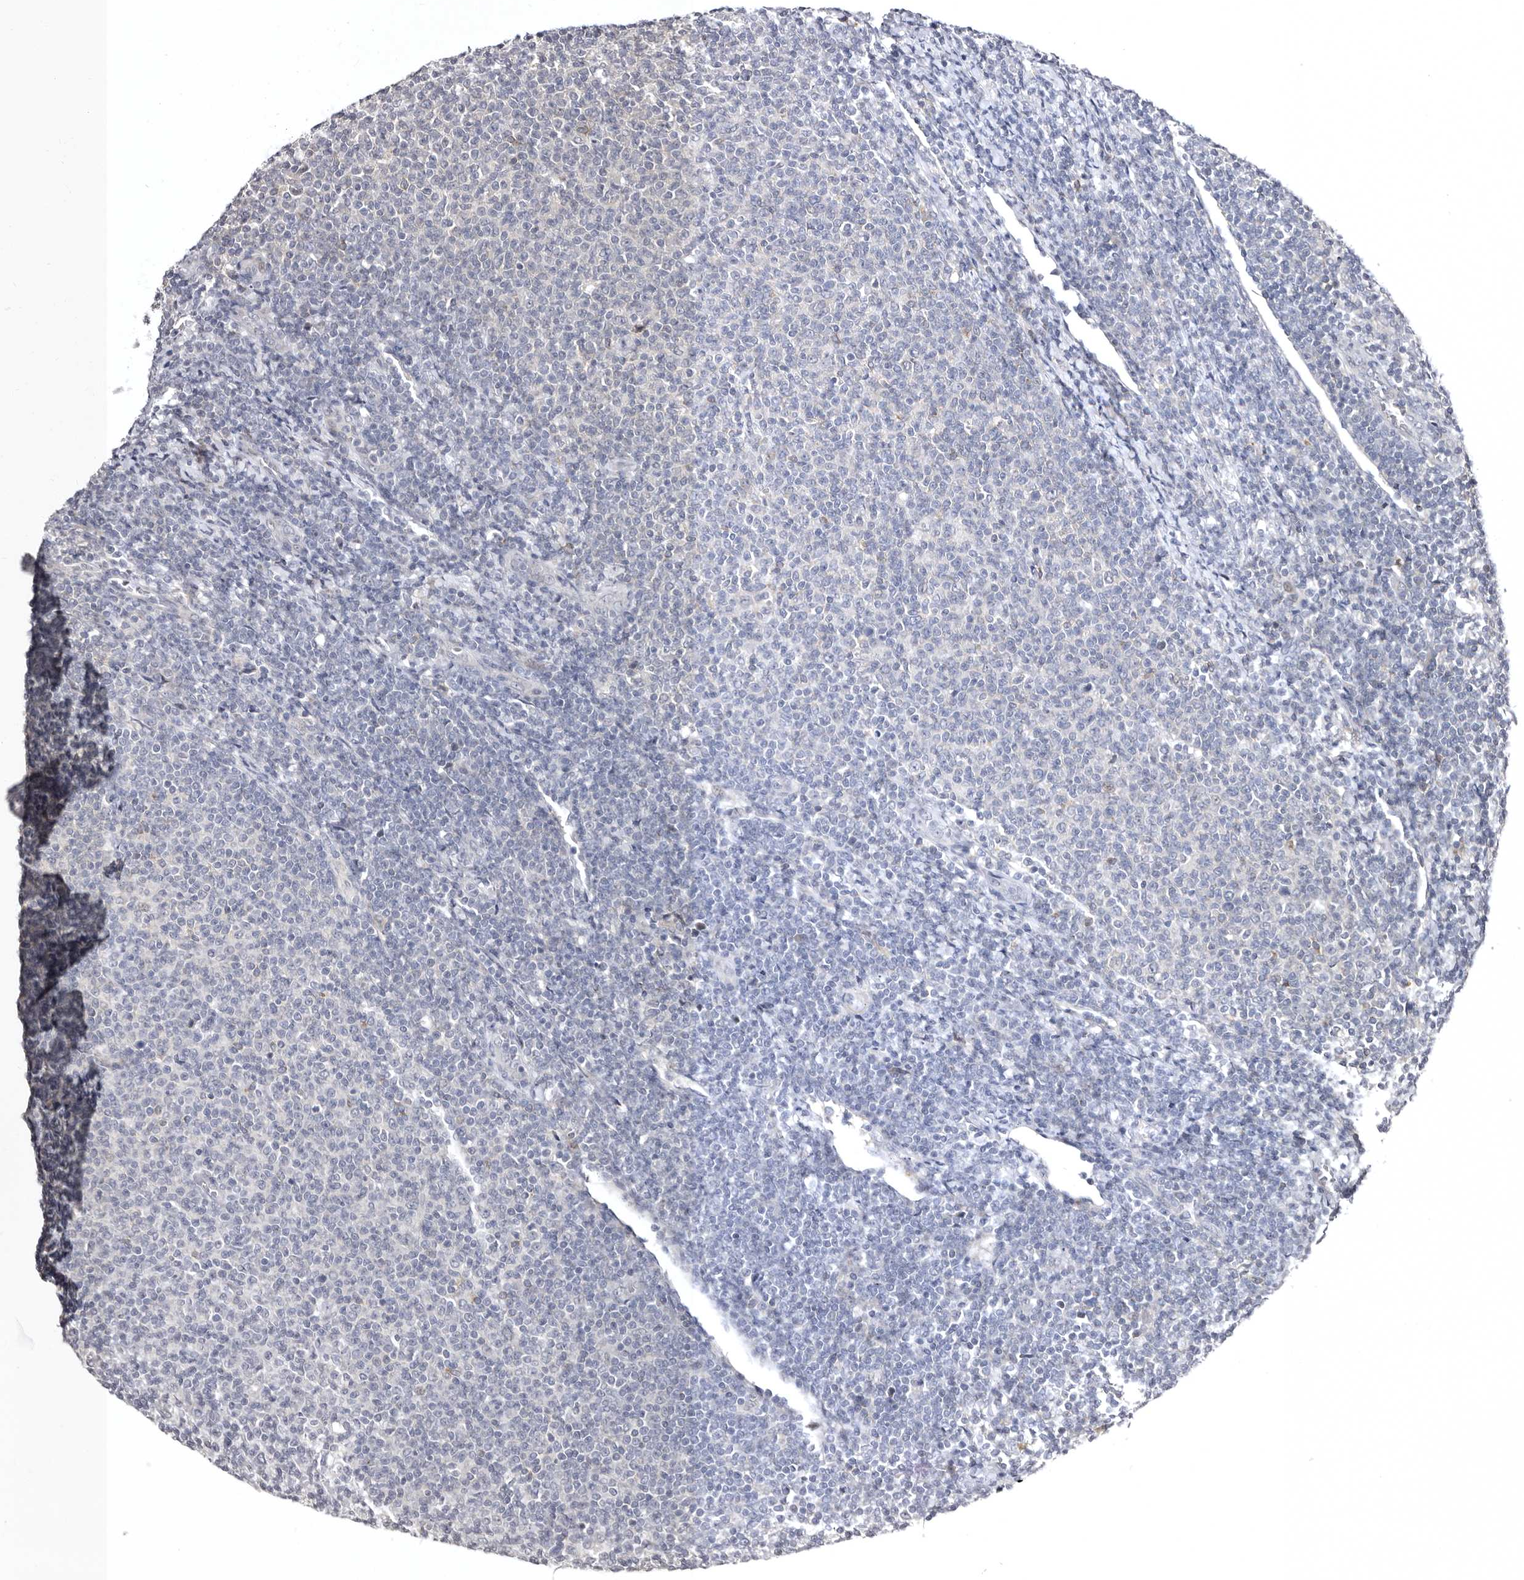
{"staining": {"intensity": "negative", "quantity": "none", "location": "none"}, "tissue": "lymphoma", "cell_type": "Tumor cells", "image_type": "cancer", "snomed": [{"axis": "morphology", "description": "Malignant lymphoma, non-Hodgkin's type, Low grade"}, {"axis": "topography", "description": "Lymph node"}], "caption": "Immunohistochemistry photomicrograph of lymphoma stained for a protein (brown), which displays no positivity in tumor cells.", "gene": "PHF20L1", "patient": {"sex": "male", "age": 66}}